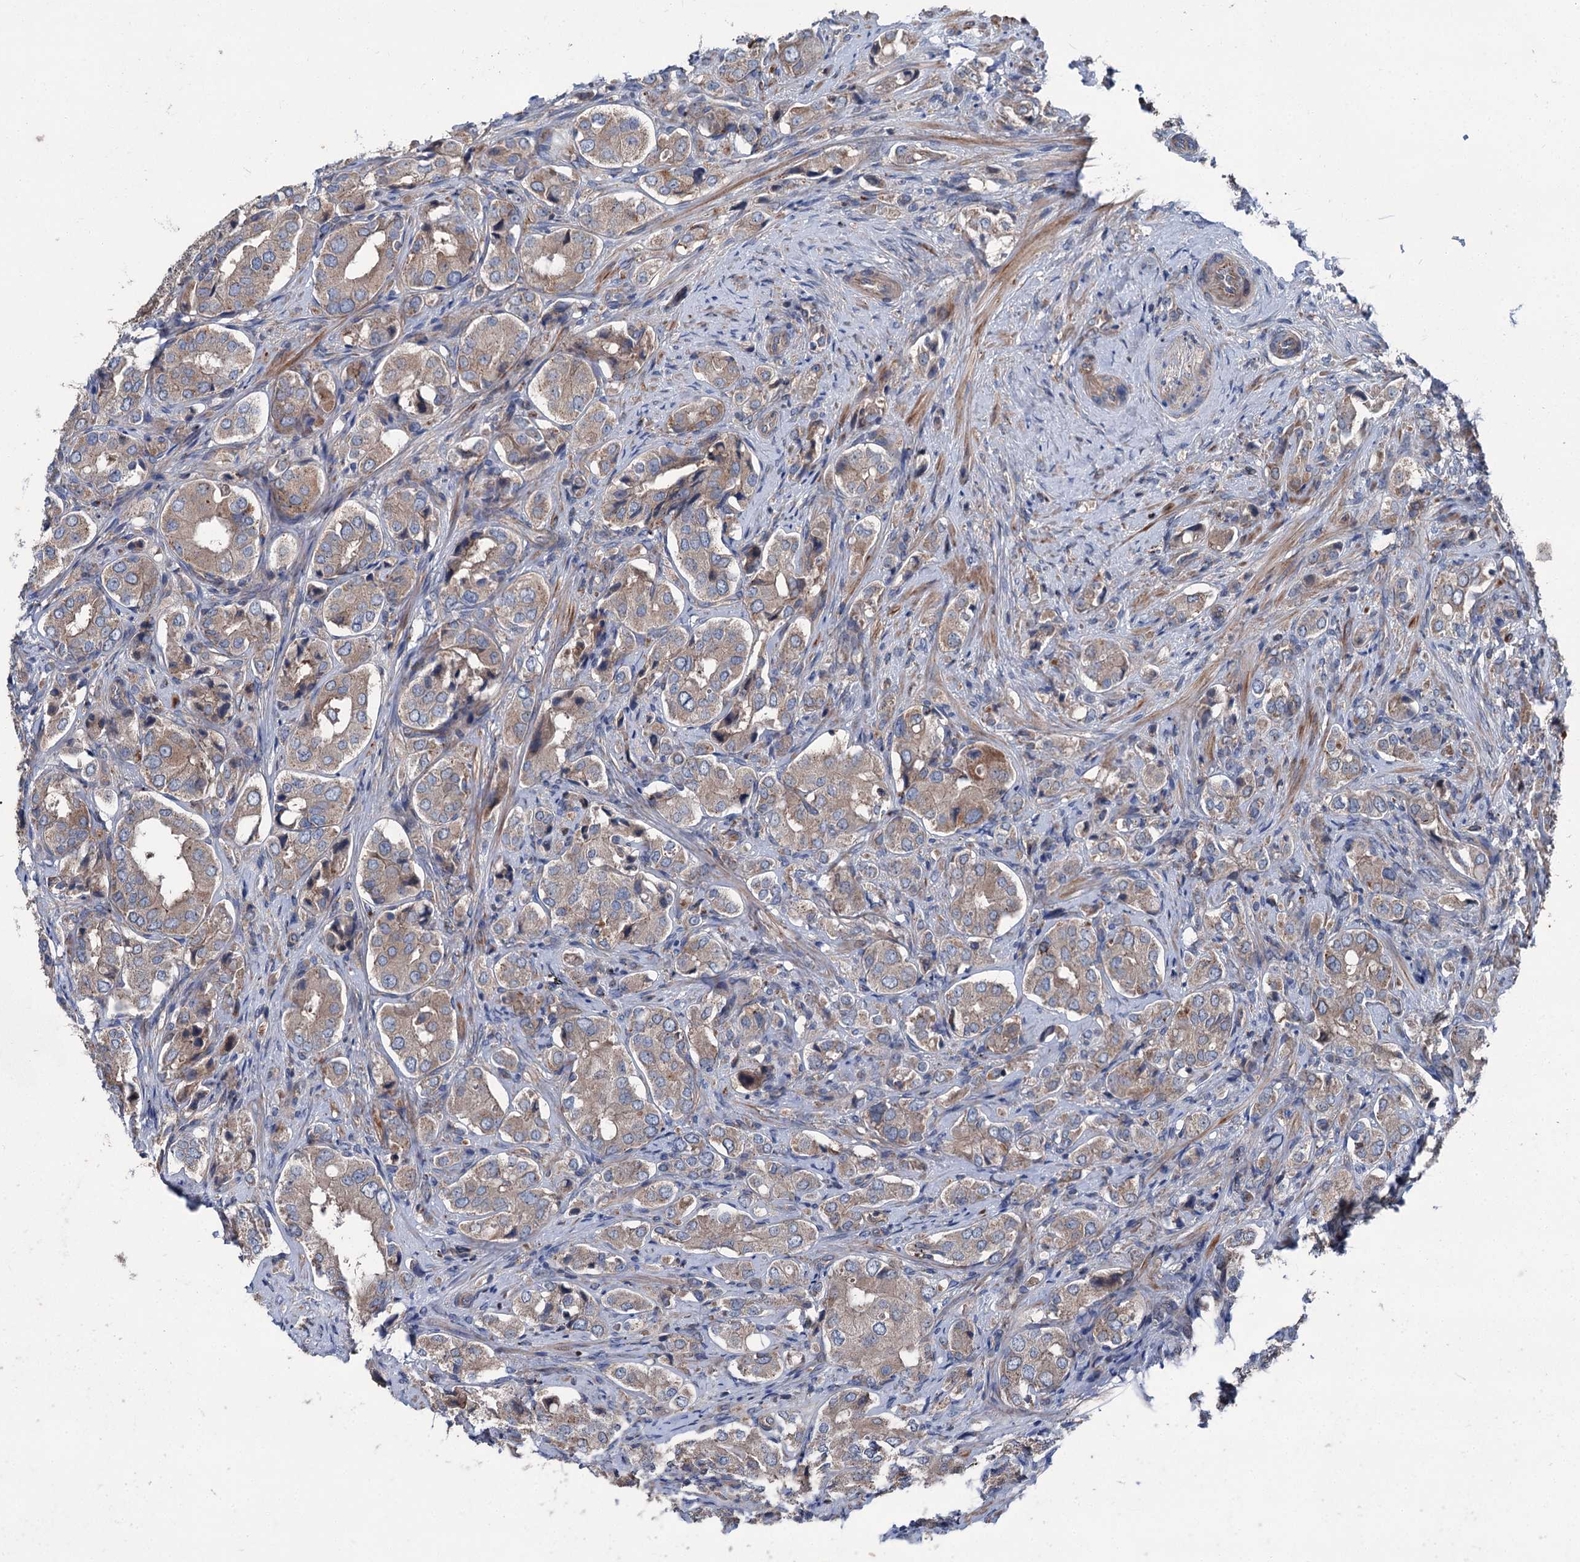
{"staining": {"intensity": "weak", "quantity": ">75%", "location": "cytoplasmic/membranous"}, "tissue": "prostate cancer", "cell_type": "Tumor cells", "image_type": "cancer", "snomed": [{"axis": "morphology", "description": "Adenocarcinoma, High grade"}, {"axis": "topography", "description": "Prostate"}], "caption": "Protein expression analysis of adenocarcinoma (high-grade) (prostate) displays weak cytoplasmic/membranous expression in about >75% of tumor cells. The protein of interest is shown in brown color, while the nuclei are stained blue.", "gene": "RUFY1", "patient": {"sex": "male", "age": 65}}